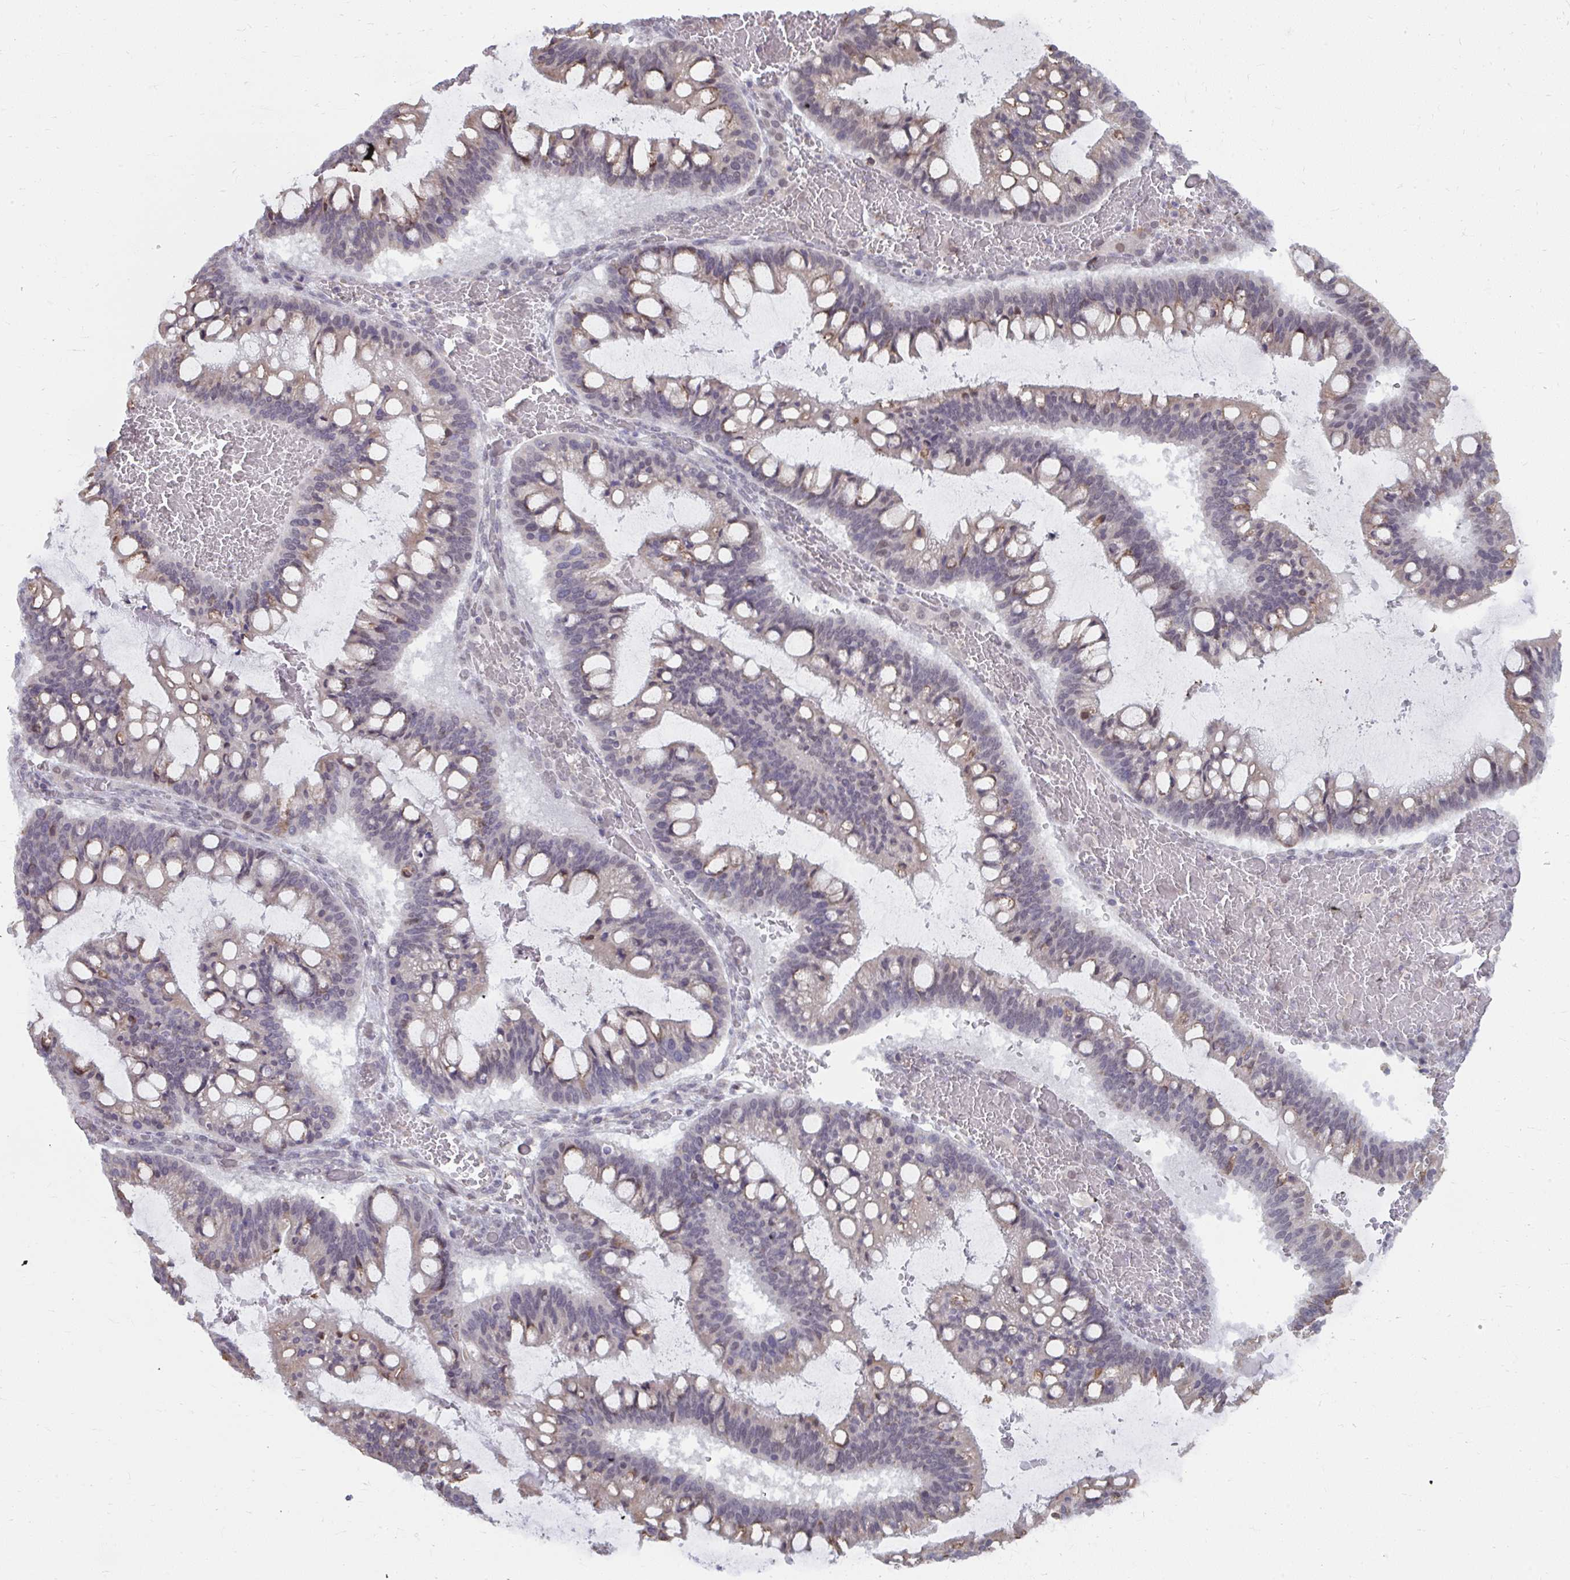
{"staining": {"intensity": "weak", "quantity": "25%-75%", "location": "cytoplasmic/membranous"}, "tissue": "ovarian cancer", "cell_type": "Tumor cells", "image_type": "cancer", "snomed": [{"axis": "morphology", "description": "Cystadenocarcinoma, mucinous, NOS"}, {"axis": "topography", "description": "Ovary"}], "caption": "Immunohistochemistry image of human ovarian mucinous cystadenocarcinoma stained for a protein (brown), which shows low levels of weak cytoplasmic/membranous positivity in about 25%-75% of tumor cells.", "gene": "NMNAT1", "patient": {"sex": "female", "age": 73}}